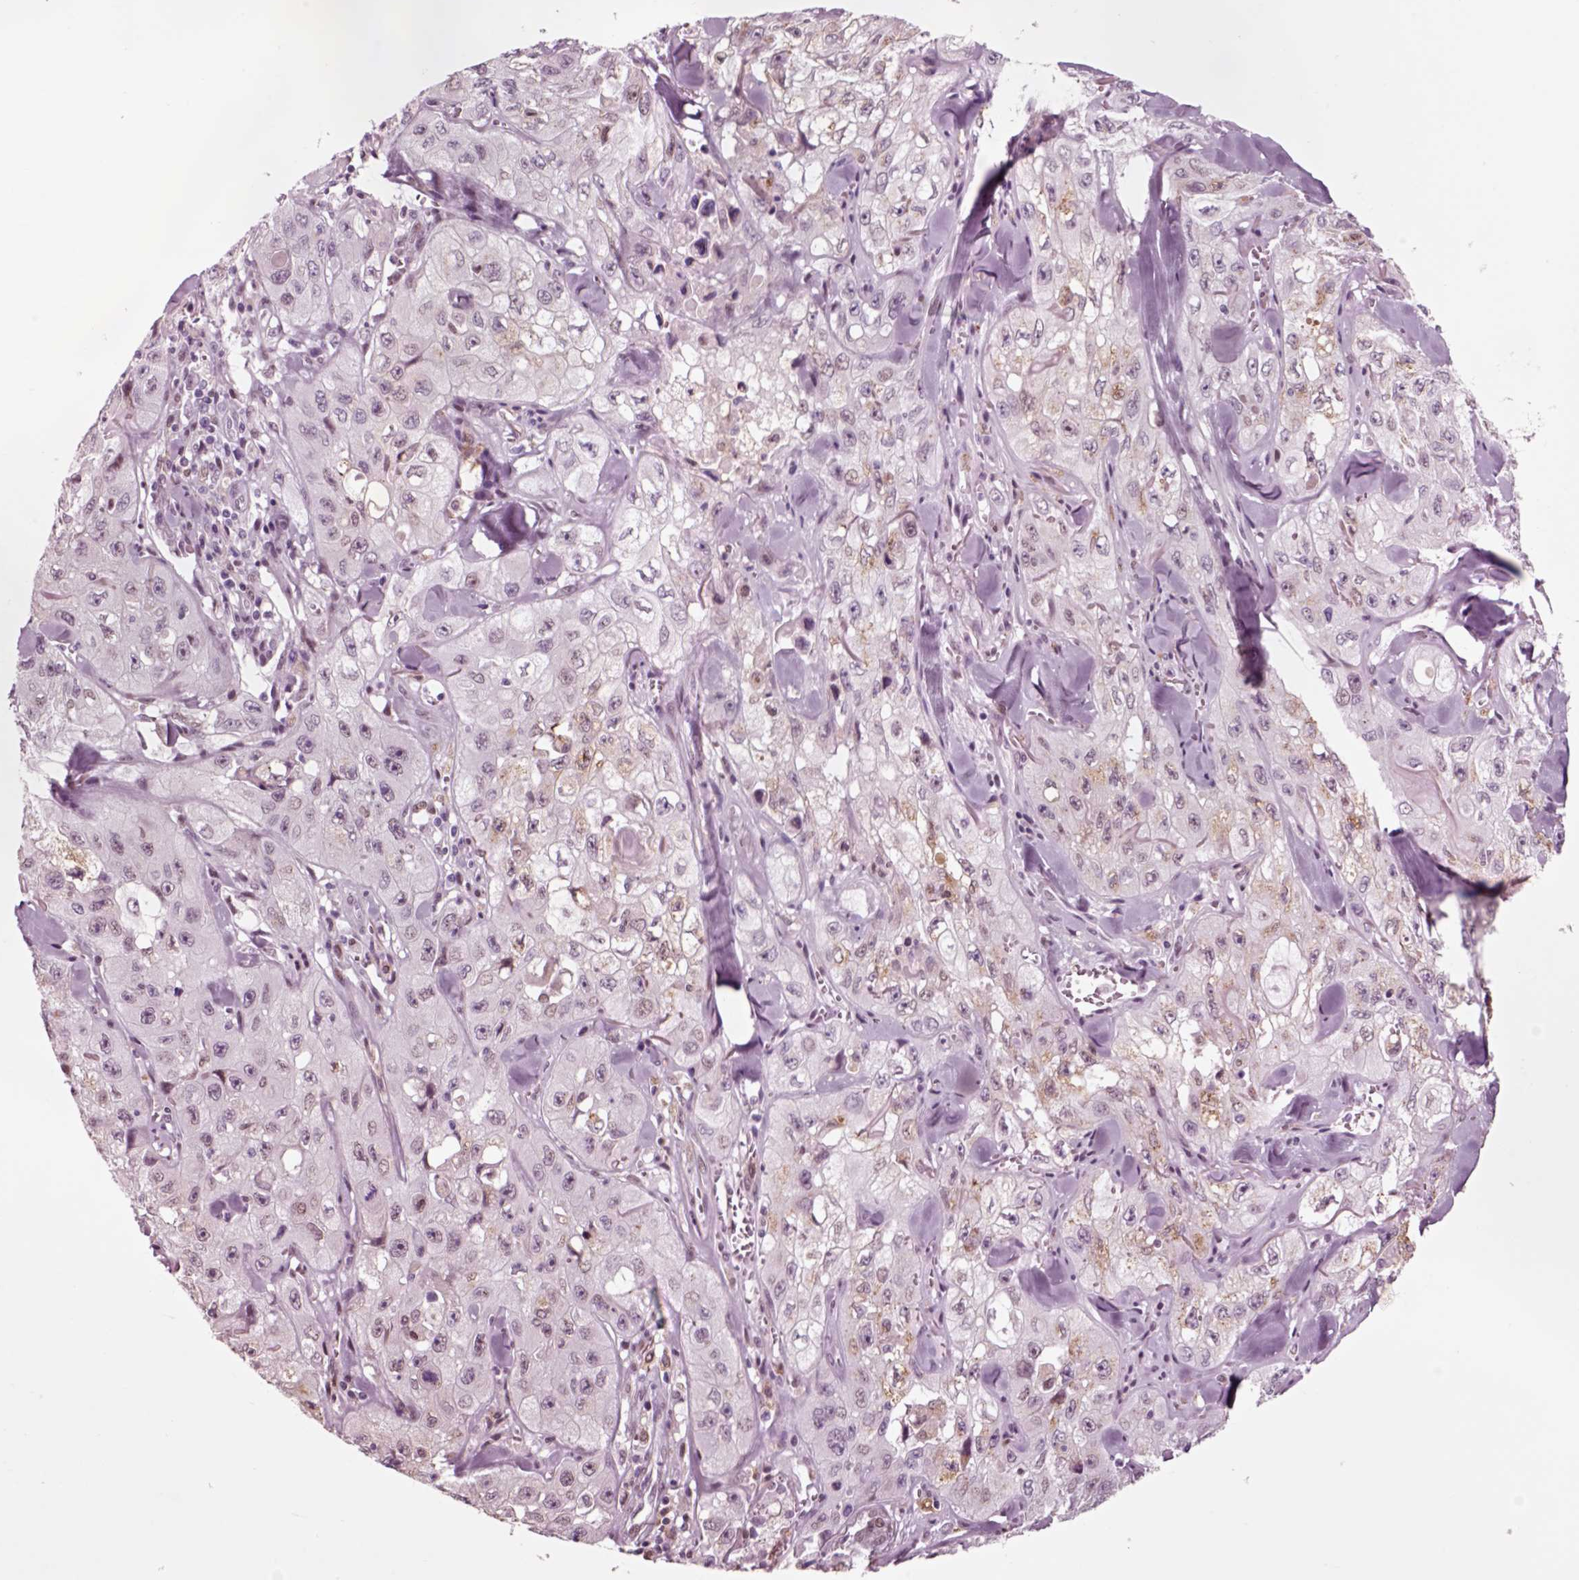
{"staining": {"intensity": "negative", "quantity": "none", "location": "none"}, "tissue": "skin cancer", "cell_type": "Tumor cells", "image_type": "cancer", "snomed": [{"axis": "morphology", "description": "Squamous cell carcinoma, NOS"}, {"axis": "topography", "description": "Skin"}, {"axis": "topography", "description": "Subcutis"}], "caption": "This photomicrograph is of skin cancer (squamous cell carcinoma) stained with immunohistochemistry (IHC) to label a protein in brown with the nuclei are counter-stained blue. There is no positivity in tumor cells.", "gene": "CHGB", "patient": {"sex": "male", "age": 73}}